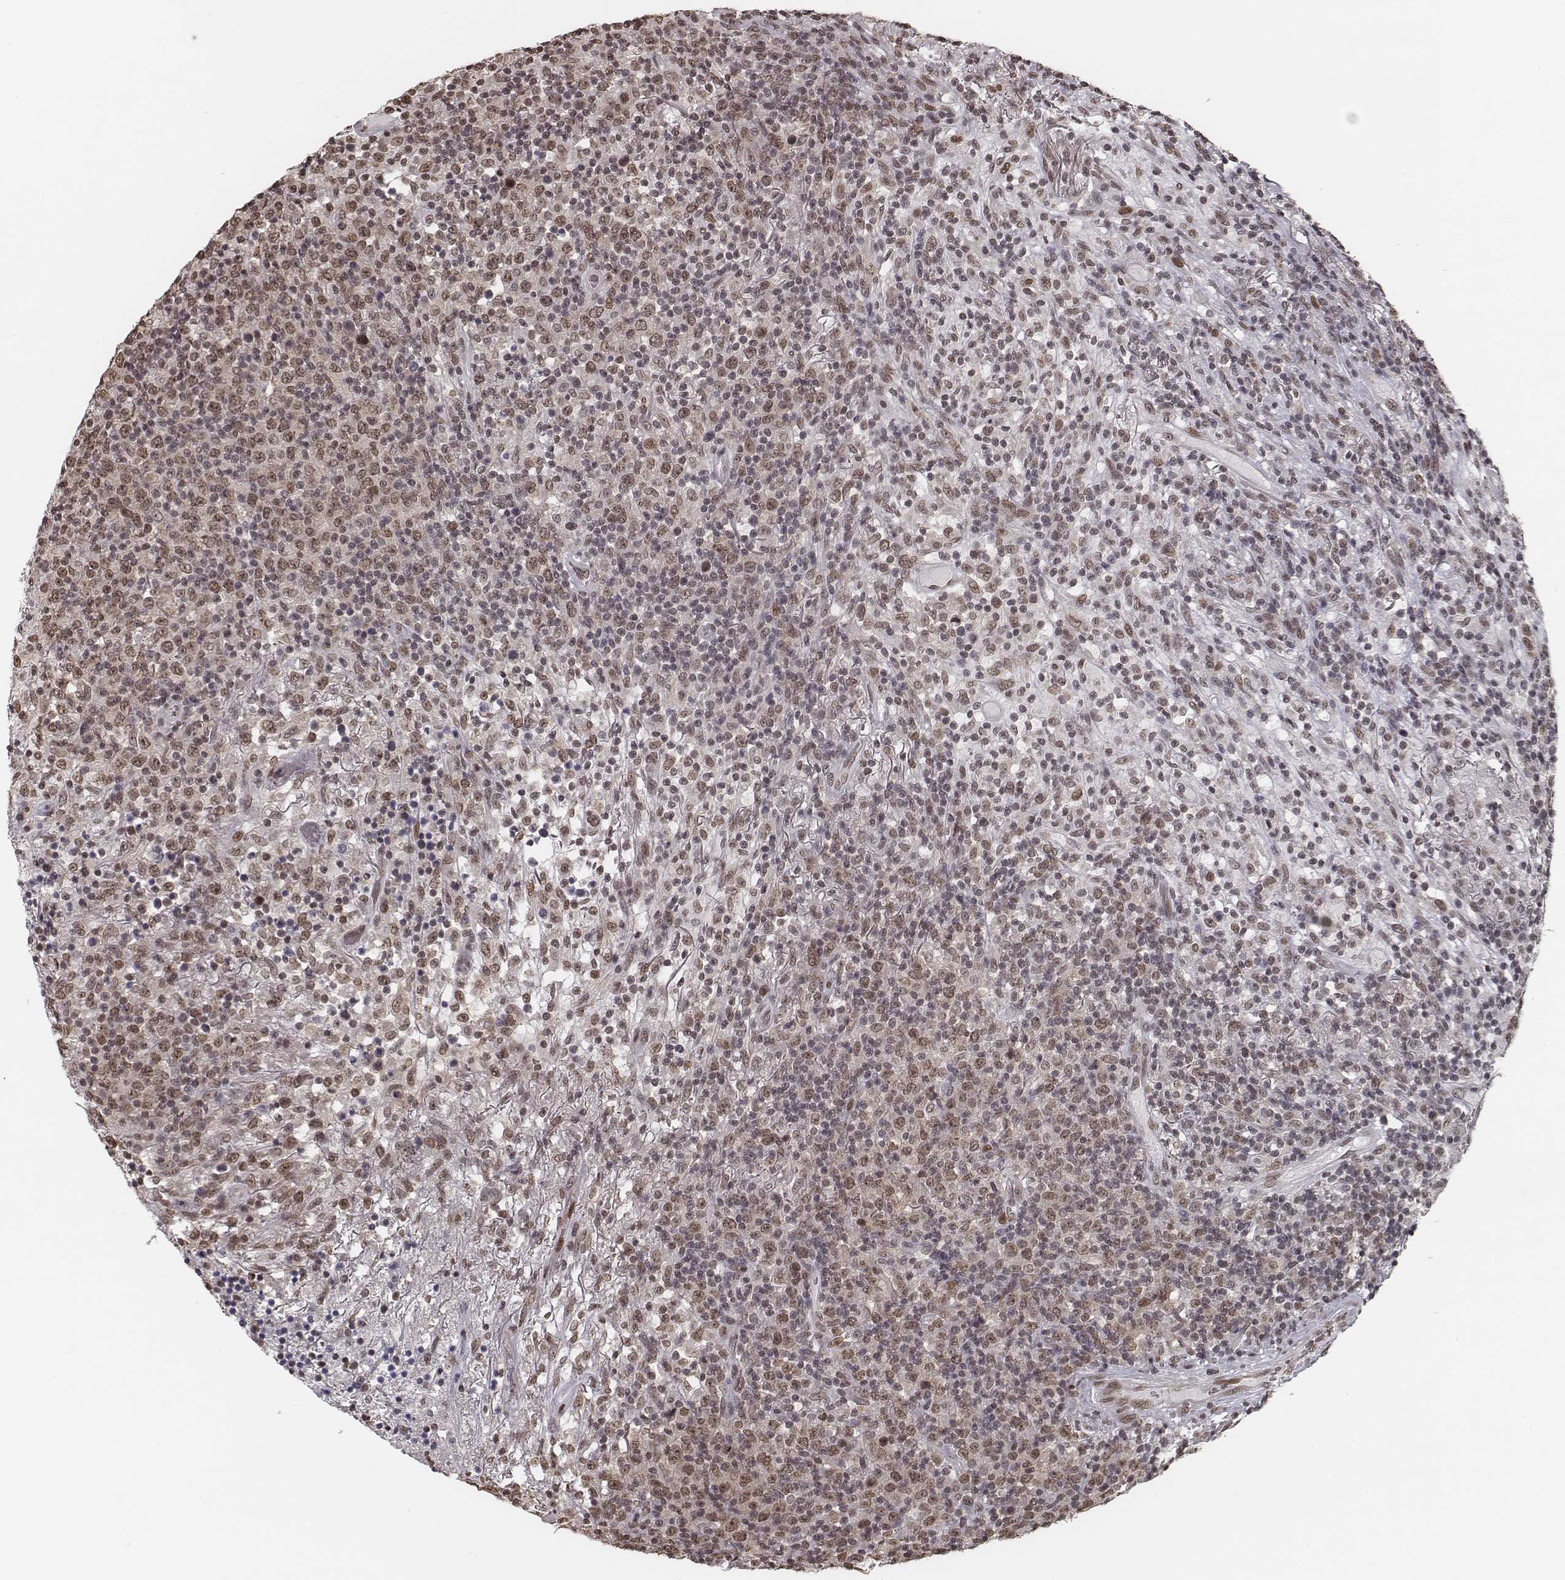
{"staining": {"intensity": "moderate", "quantity": ">75%", "location": "nuclear"}, "tissue": "lymphoma", "cell_type": "Tumor cells", "image_type": "cancer", "snomed": [{"axis": "morphology", "description": "Malignant lymphoma, non-Hodgkin's type, High grade"}, {"axis": "topography", "description": "Lung"}], "caption": "This micrograph reveals immunohistochemistry staining of human high-grade malignant lymphoma, non-Hodgkin's type, with medium moderate nuclear expression in about >75% of tumor cells.", "gene": "HMGA2", "patient": {"sex": "male", "age": 79}}